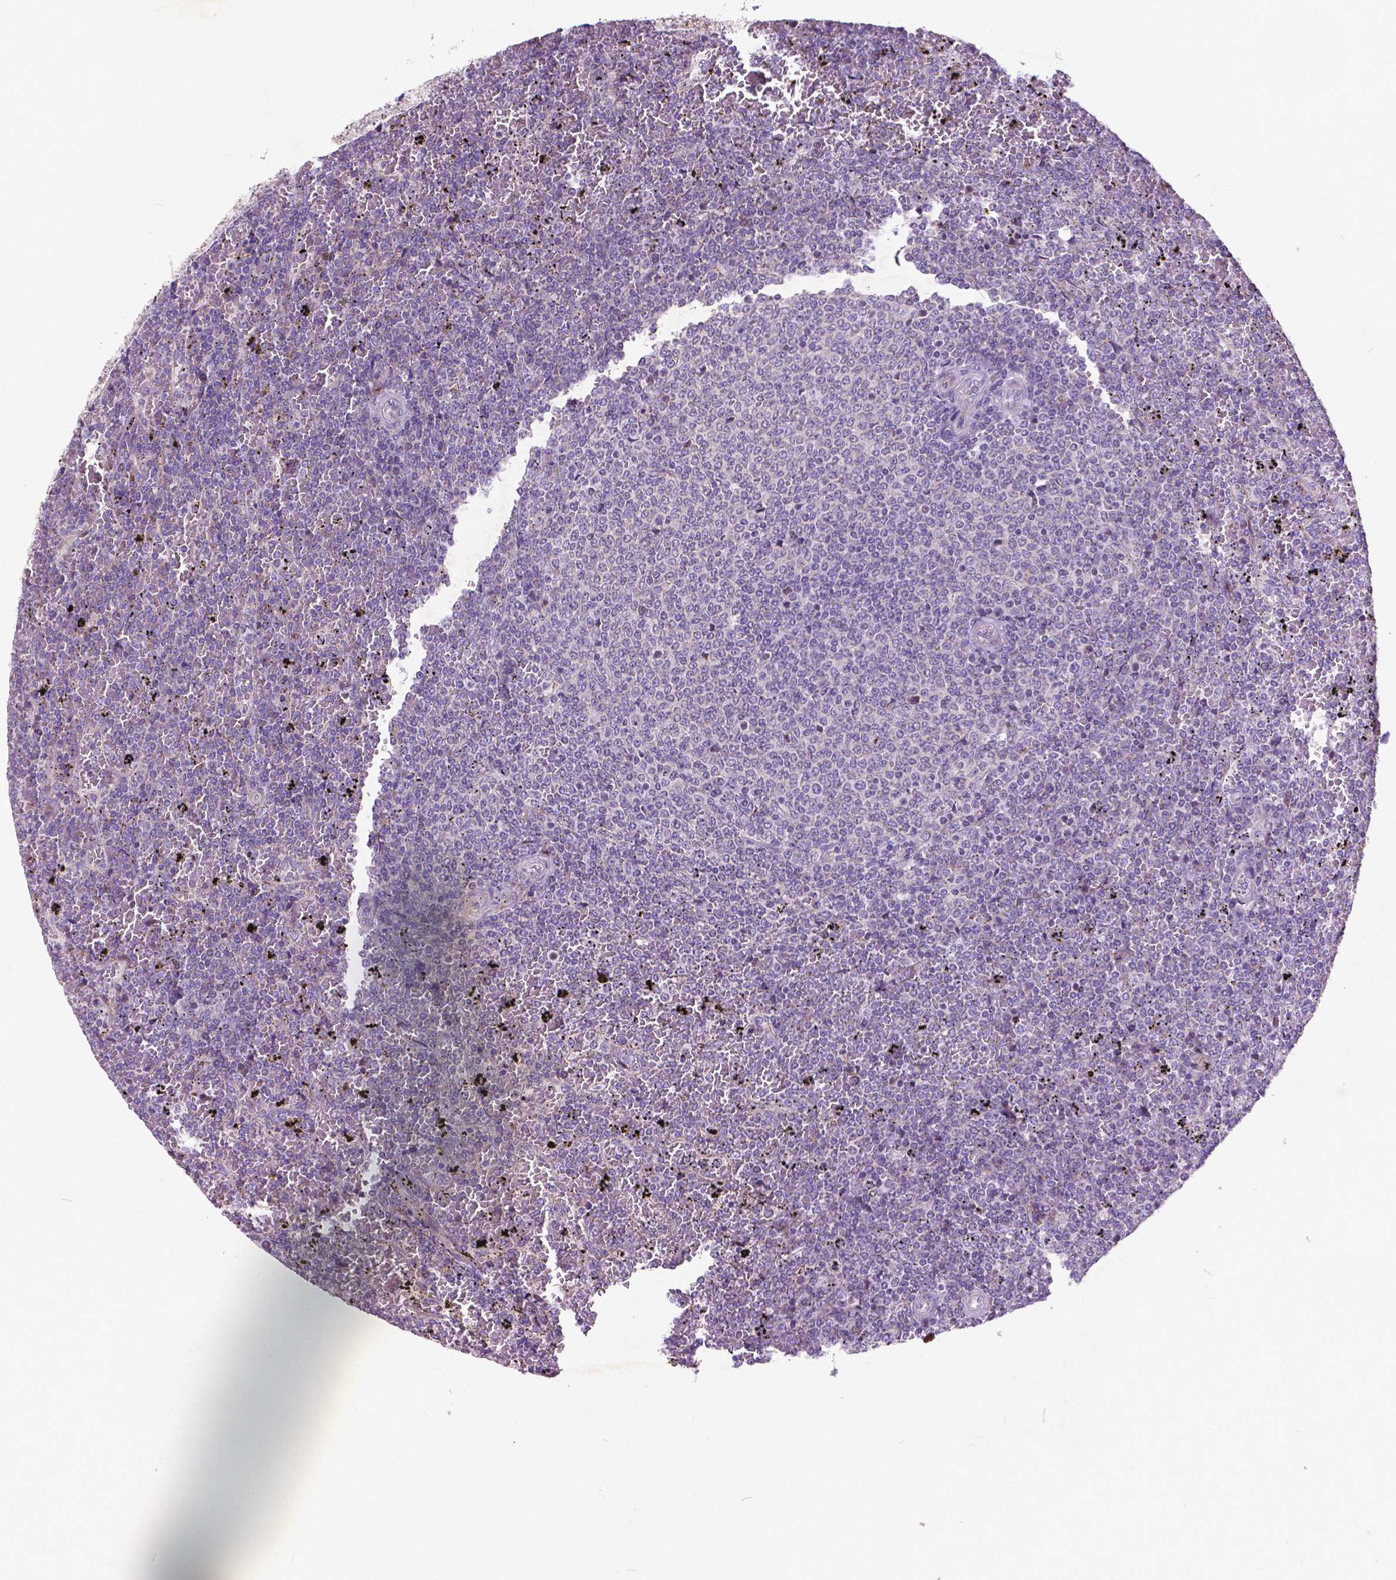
{"staining": {"intensity": "negative", "quantity": "none", "location": "none"}, "tissue": "lymphoma", "cell_type": "Tumor cells", "image_type": "cancer", "snomed": [{"axis": "morphology", "description": "Malignant lymphoma, non-Hodgkin's type, Low grade"}, {"axis": "topography", "description": "Spleen"}], "caption": "Immunohistochemical staining of human malignant lymphoma, non-Hodgkin's type (low-grade) displays no significant expression in tumor cells.", "gene": "ATG4D", "patient": {"sex": "female", "age": 77}}